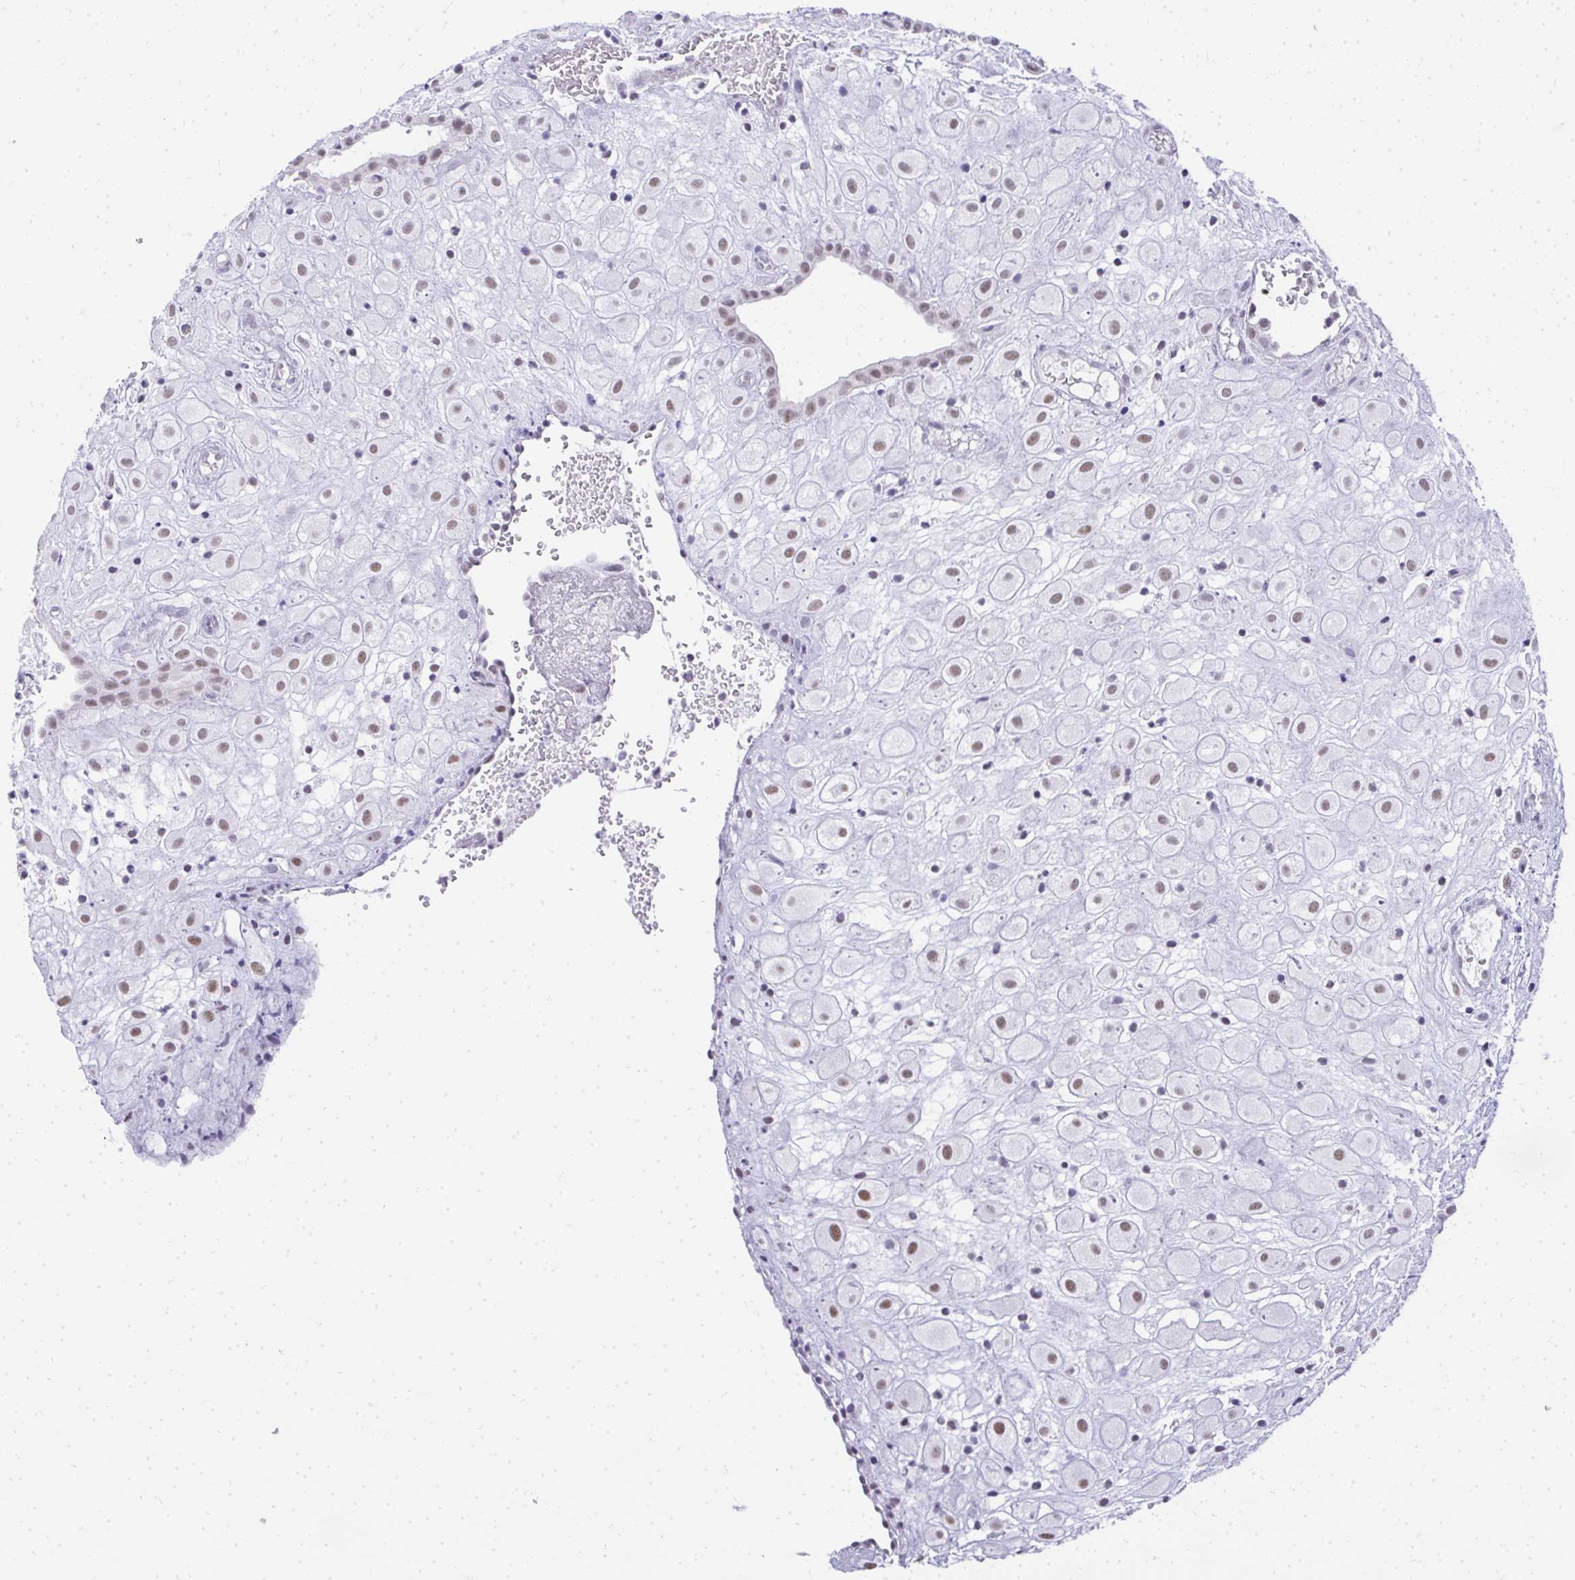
{"staining": {"intensity": "weak", "quantity": "25%-75%", "location": "nuclear"}, "tissue": "placenta", "cell_type": "Decidual cells", "image_type": "normal", "snomed": [{"axis": "morphology", "description": "Normal tissue, NOS"}, {"axis": "topography", "description": "Placenta"}], "caption": "There is low levels of weak nuclear expression in decidual cells of benign placenta, as demonstrated by immunohistochemical staining (brown color).", "gene": "PLA2G1B", "patient": {"sex": "female", "age": 24}}